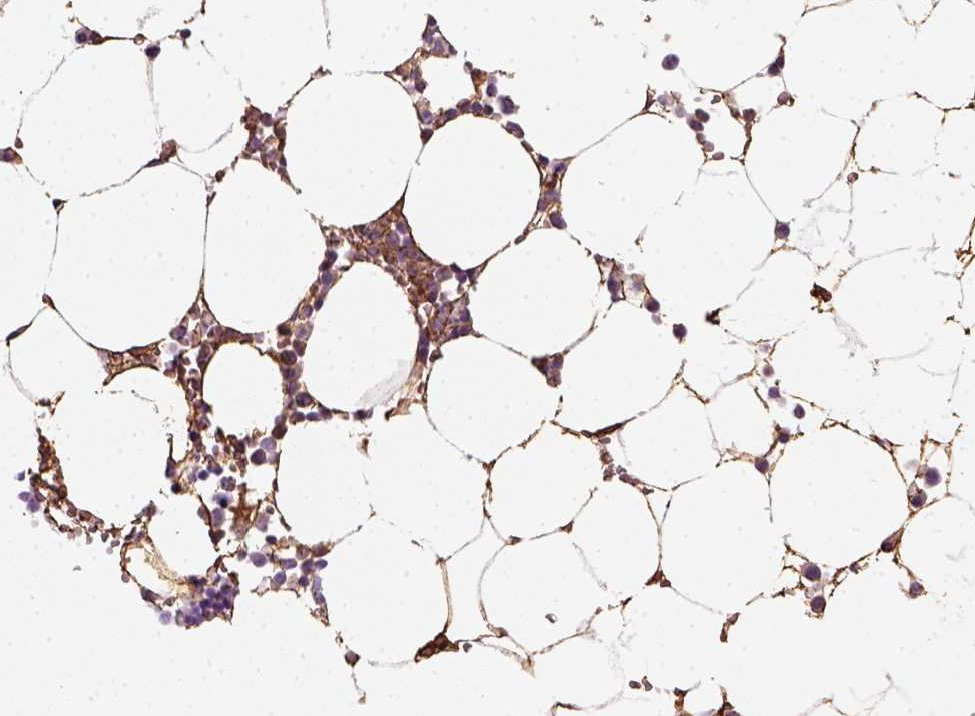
{"staining": {"intensity": "moderate", "quantity": ">75%", "location": "cytoplasmic/membranous"}, "tissue": "bone marrow", "cell_type": "Hematopoietic cells", "image_type": "normal", "snomed": [{"axis": "morphology", "description": "Normal tissue, NOS"}, {"axis": "topography", "description": "Bone marrow"}], "caption": "The micrograph demonstrates staining of normal bone marrow, revealing moderate cytoplasmic/membranous protein expression (brown color) within hematopoietic cells.", "gene": "COL6A2", "patient": {"sex": "female", "age": 52}}